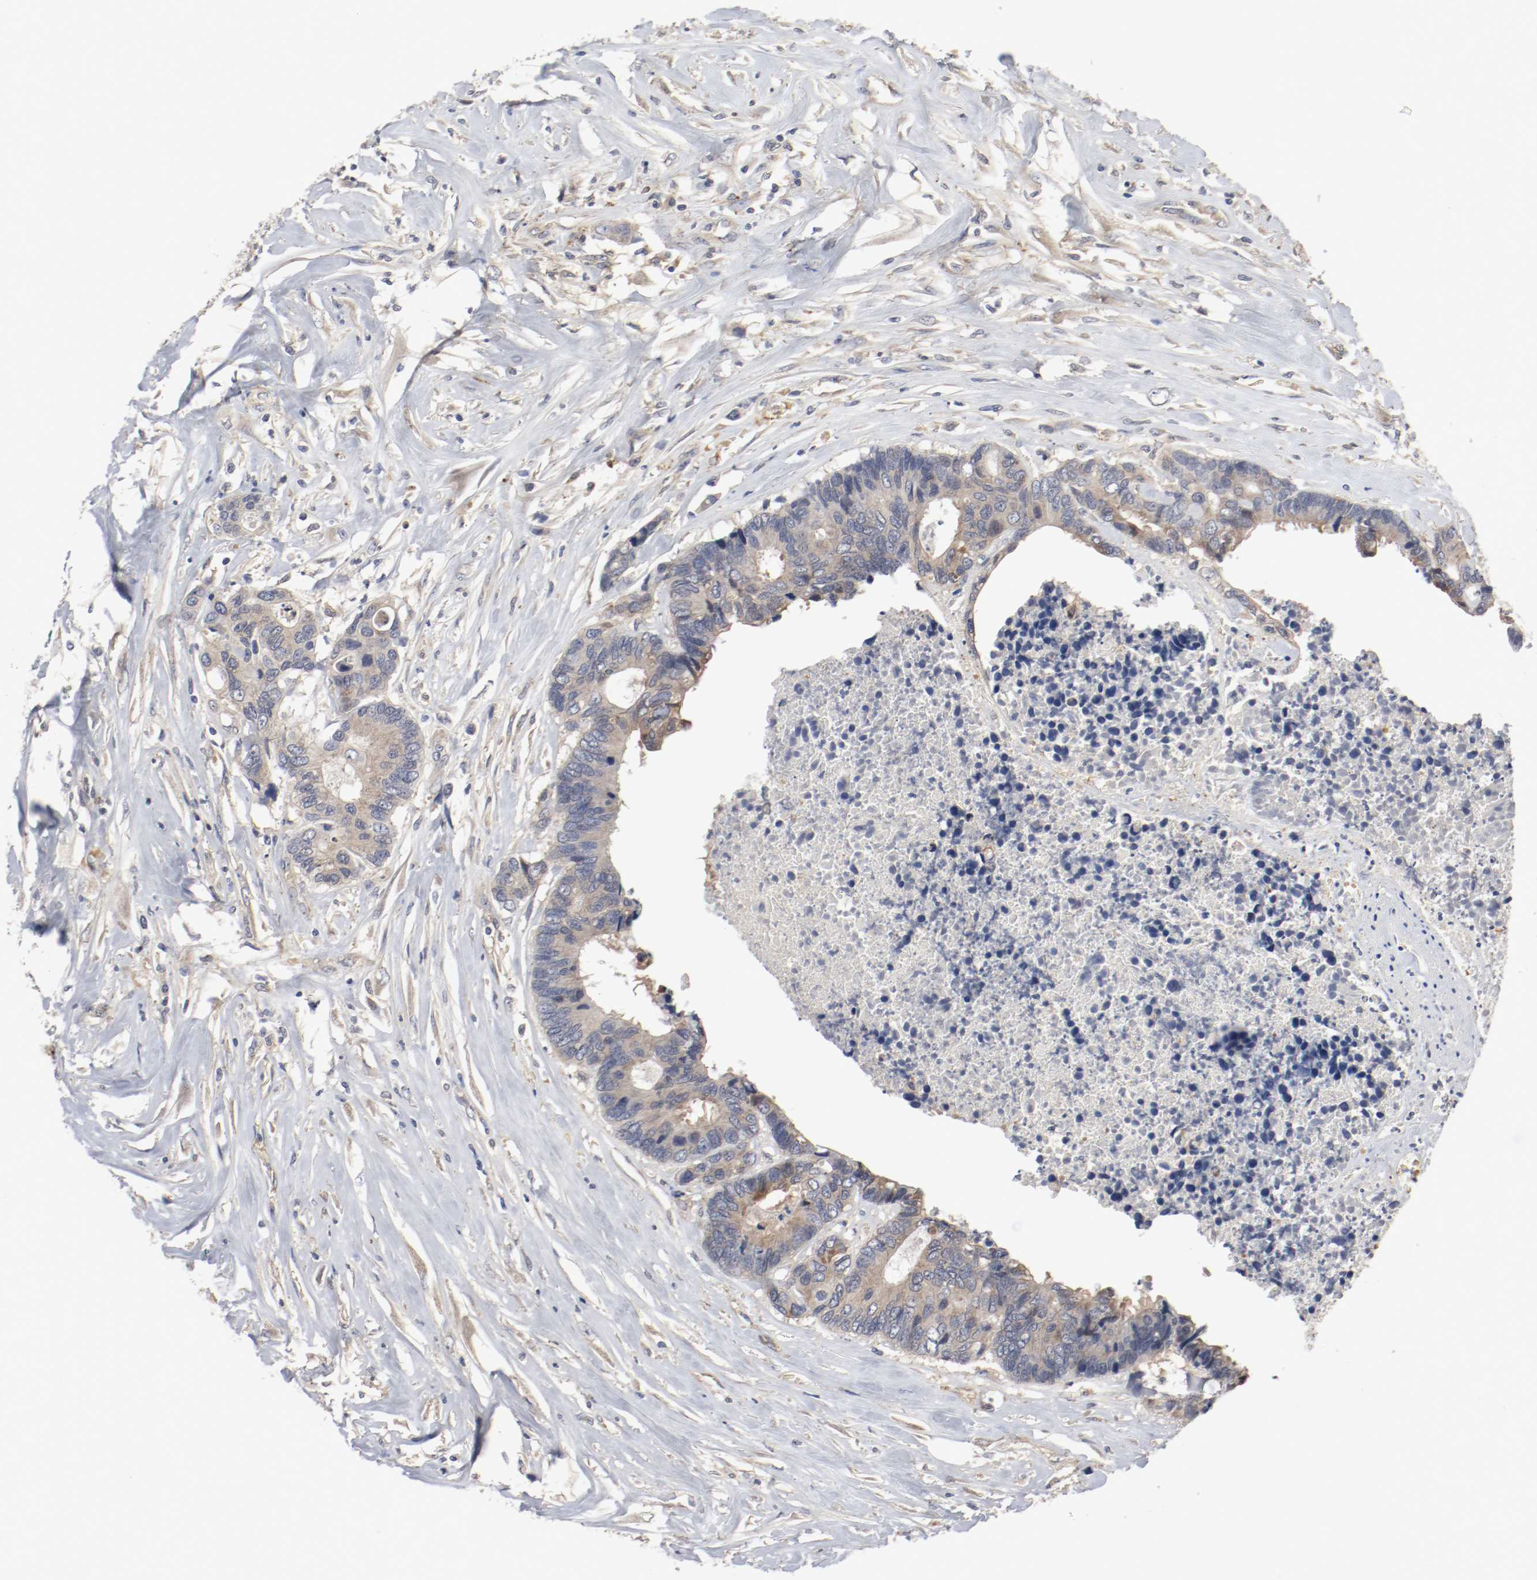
{"staining": {"intensity": "weak", "quantity": ">75%", "location": "cytoplasmic/membranous"}, "tissue": "colorectal cancer", "cell_type": "Tumor cells", "image_type": "cancer", "snomed": [{"axis": "morphology", "description": "Adenocarcinoma, NOS"}, {"axis": "topography", "description": "Rectum"}], "caption": "Immunohistochemical staining of human colorectal adenocarcinoma displays low levels of weak cytoplasmic/membranous protein expression in about >75% of tumor cells.", "gene": "REN", "patient": {"sex": "male", "age": 55}}